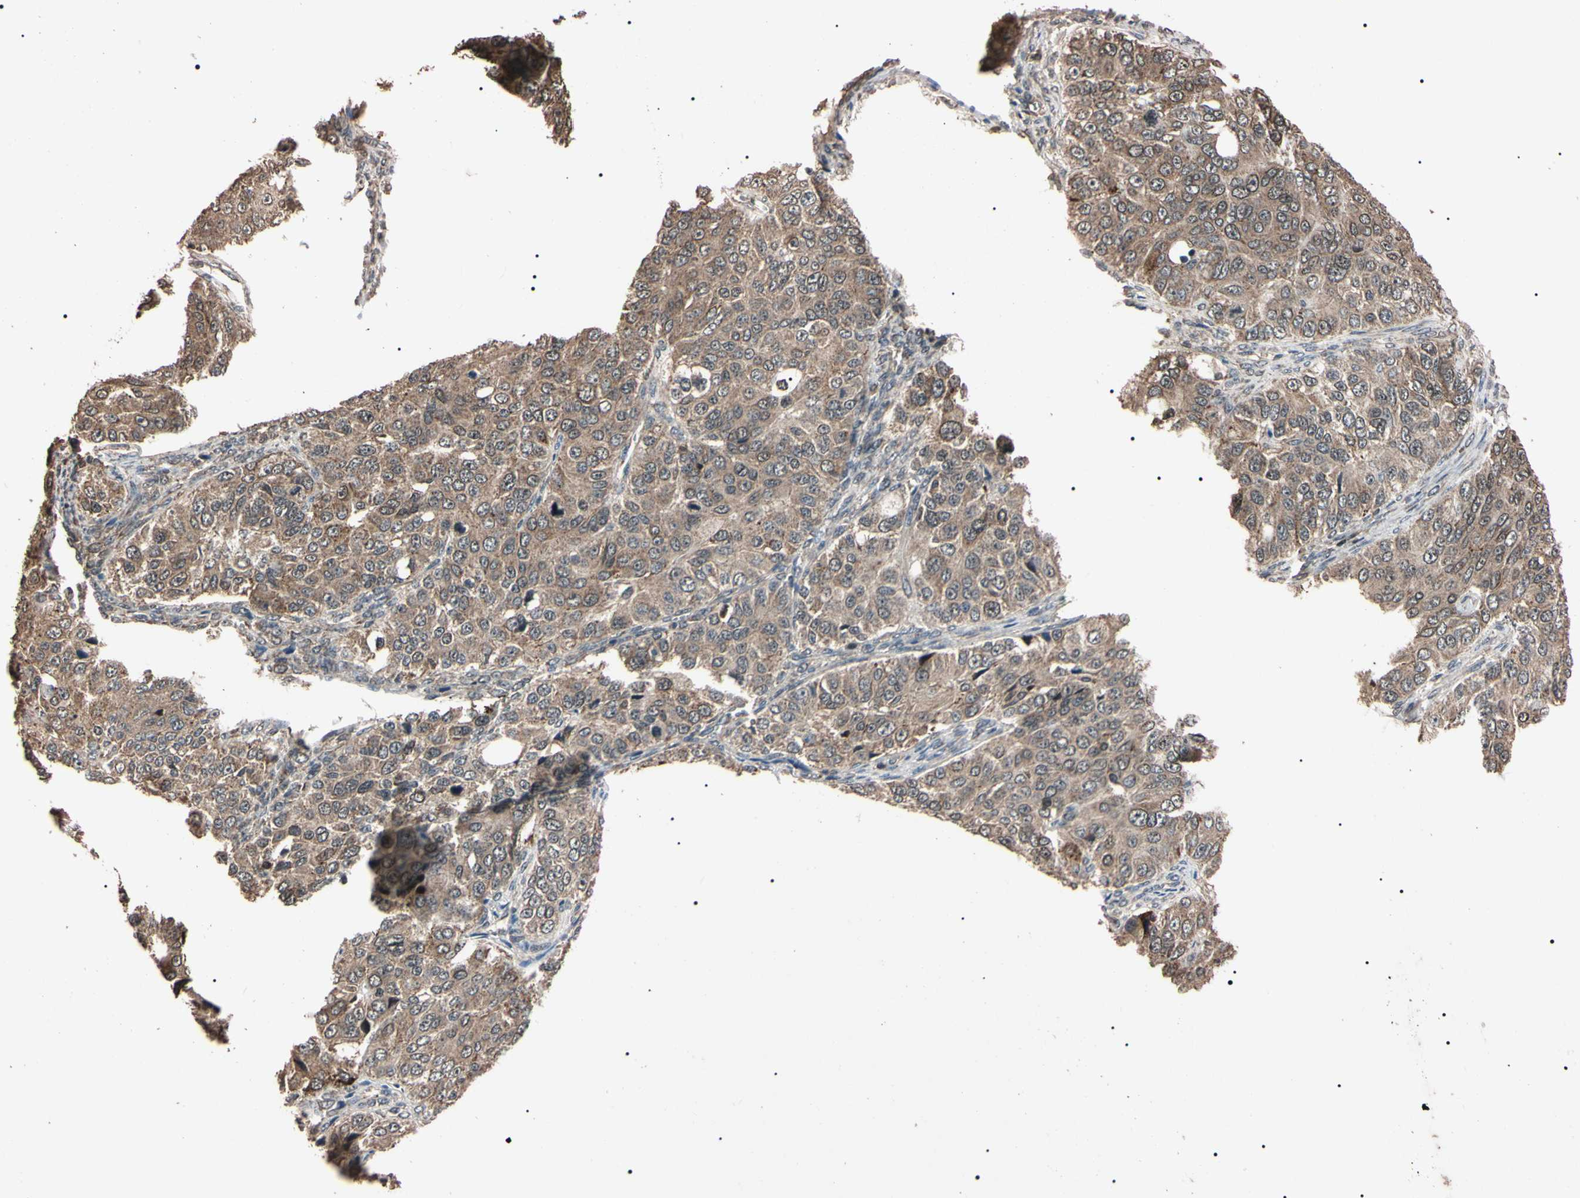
{"staining": {"intensity": "weak", "quantity": ">75%", "location": "cytoplasmic/membranous"}, "tissue": "ovarian cancer", "cell_type": "Tumor cells", "image_type": "cancer", "snomed": [{"axis": "morphology", "description": "Carcinoma, endometroid"}, {"axis": "topography", "description": "Ovary"}], "caption": "IHC of human endometroid carcinoma (ovarian) exhibits low levels of weak cytoplasmic/membranous staining in approximately >75% of tumor cells.", "gene": "TNFRSF1A", "patient": {"sex": "female", "age": 51}}